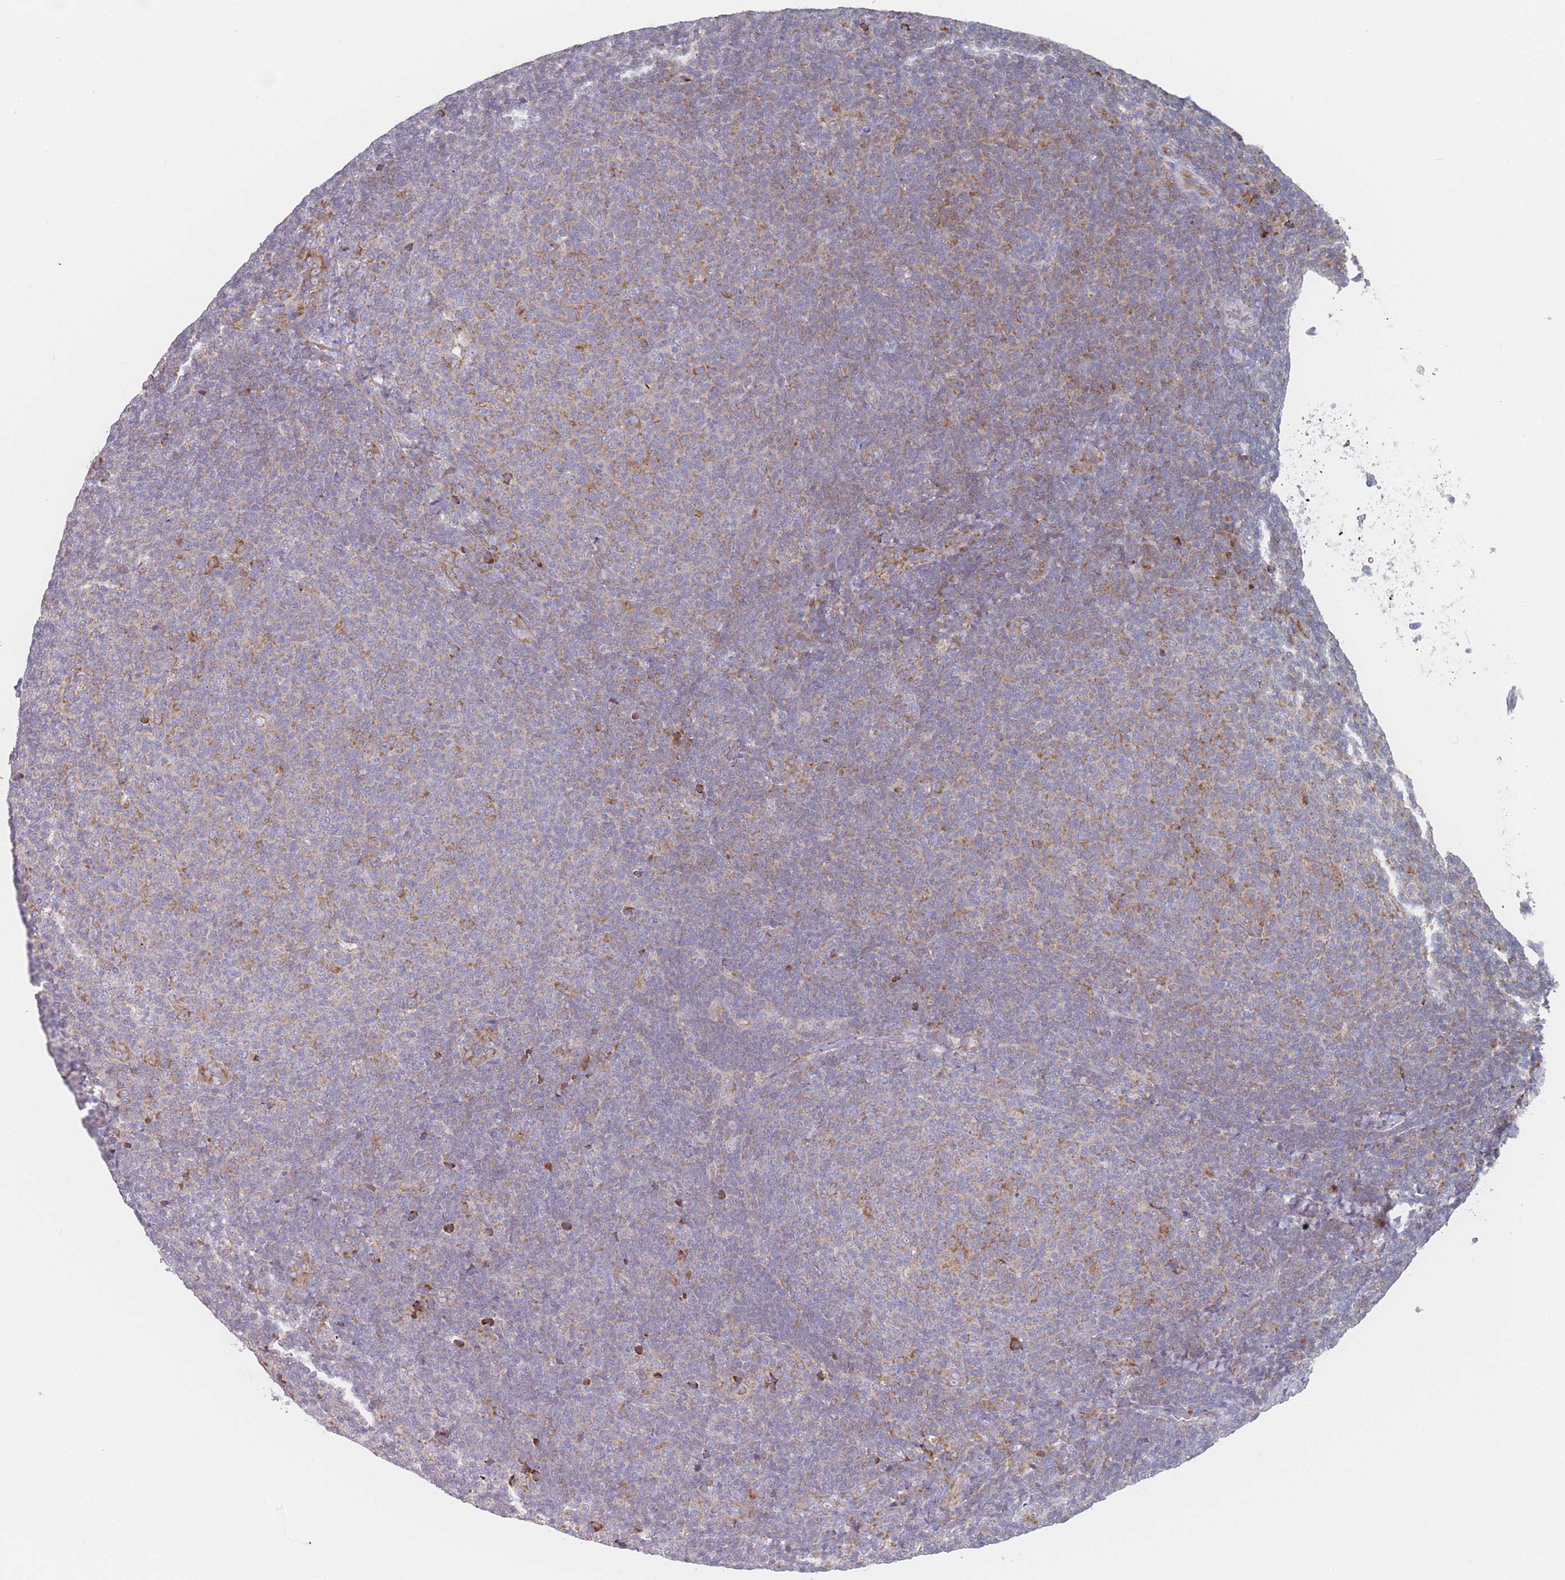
{"staining": {"intensity": "negative", "quantity": "none", "location": "none"}, "tissue": "lymphoma", "cell_type": "Tumor cells", "image_type": "cancer", "snomed": [{"axis": "morphology", "description": "Malignant lymphoma, non-Hodgkin's type, Low grade"}, {"axis": "topography", "description": "Lymph node"}], "caption": "Low-grade malignant lymphoma, non-Hodgkin's type was stained to show a protein in brown. There is no significant positivity in tumor cells.", "gene": "CACNG5", "patient": {"sex": "male", "age": 66}}